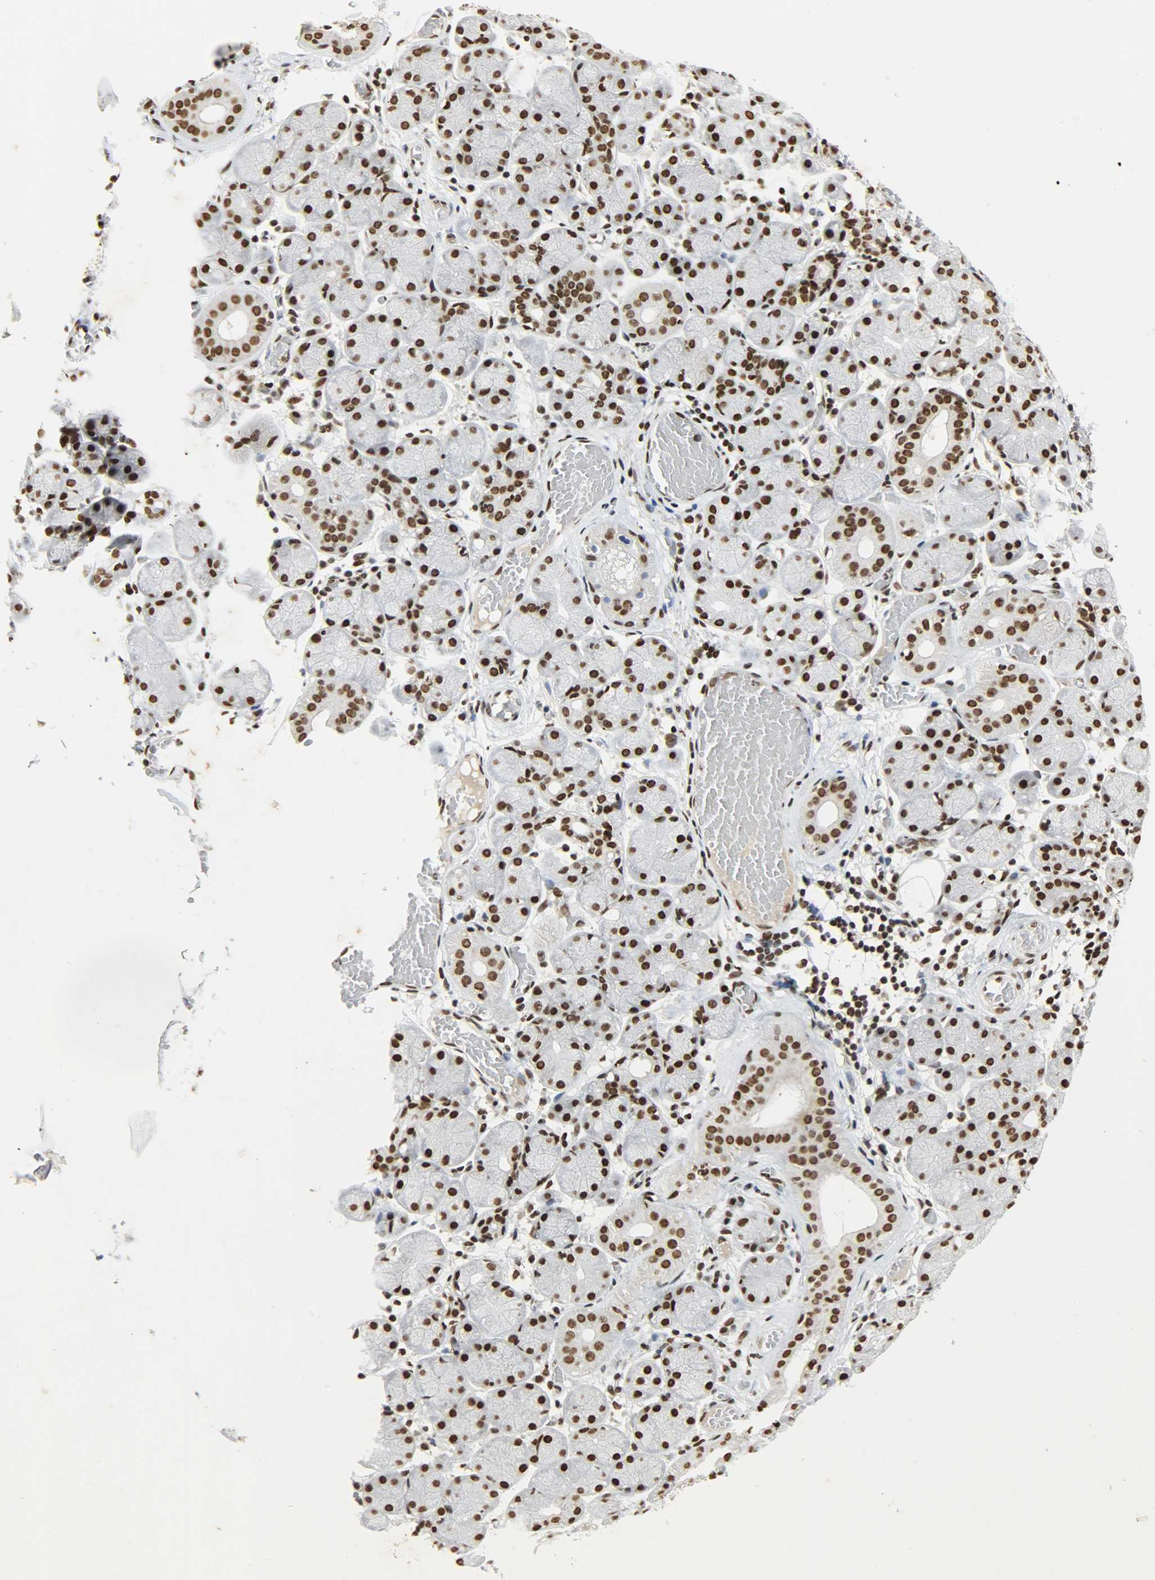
{"staining": {"intensity": "moderate", "quantity": ">75%", "location": "nuclear"}, "tissue": "salivary gland", "cell_type": "Glandular cells", "image_type": "normal", "snomed": [{"axis": "morphology", "description": "Normal tissue, NOS"}, {"axis": "topography", "description": "Salivary gland"}], "caption": "Immunohistochemistry (IHC) (DAB (3,3'-diaminobenzidine)) staining of normal human salivary gland reveals moderate nuclear protein staining in approximately >75% of glandular cells. The staining is performed using DAB (3,3'-diaminobenzidine) brown chromogen to label protein expression. The nuclei are counter-stained blue using hematoxylin.", "gene": "KHDRBS1", "patient": {"sex": "female", "age": 24}}